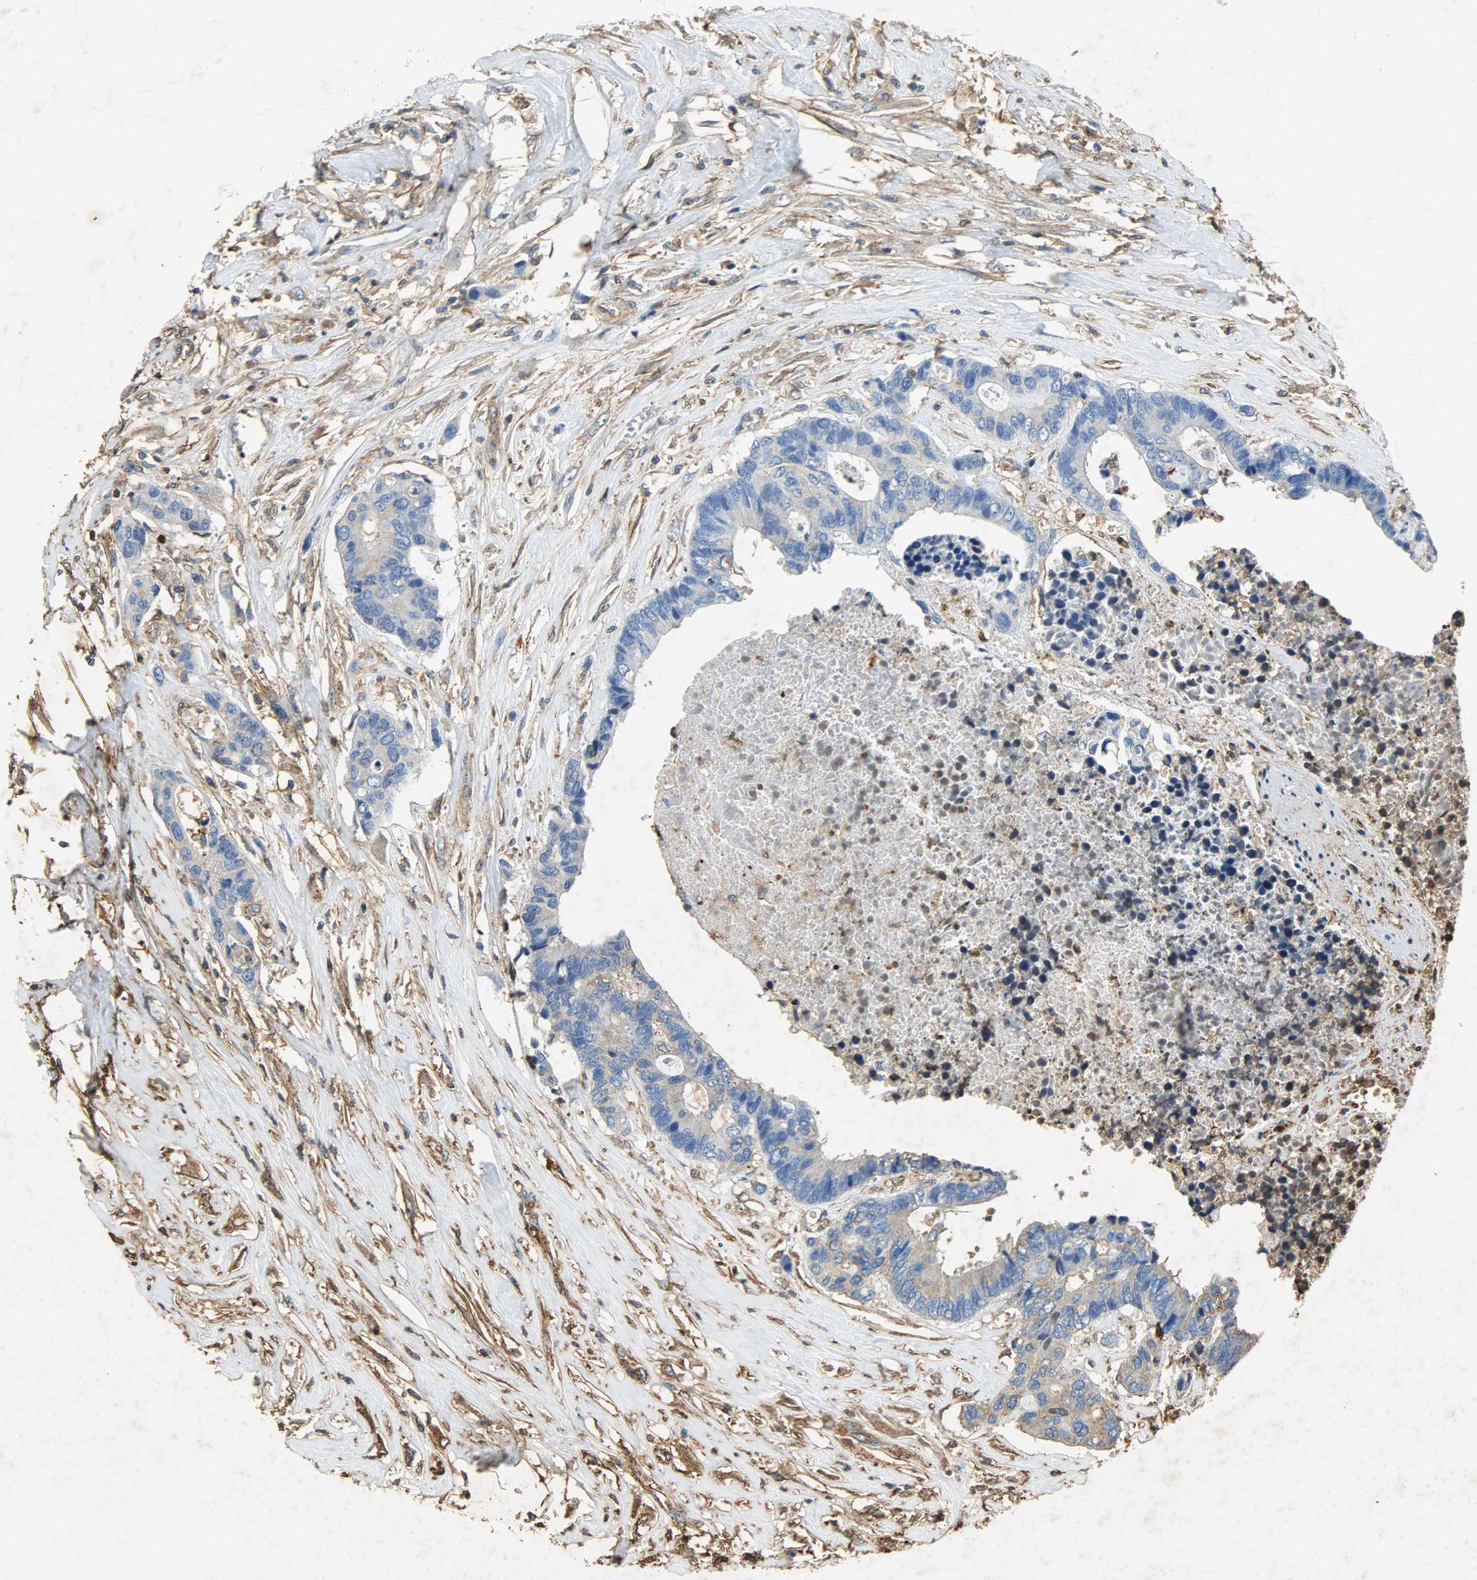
{"staining": {"intensity": "weak", "quantity": "25%-75%", "location": "cytoplasmic/membranous"}, "tissue": "colorectal cancer", "cell_type": "Tumor cells", "image_type": "cancer", "snomed": [{"axis": "morphology", "description": "Adenocarcinoma, NOS"}, {"axis": "topography", "description": "Rectum"}], "caption": "Tumor cells exhibit low levels of weak cytoplasmic/membranous staining in approximately 25%-75% of cells in colorectal adenocarcinoma. (IHC, brightfield microscopy, high magnification).", "gene": "ANXA6", "patient": {"sex": "male", "age": 55}}